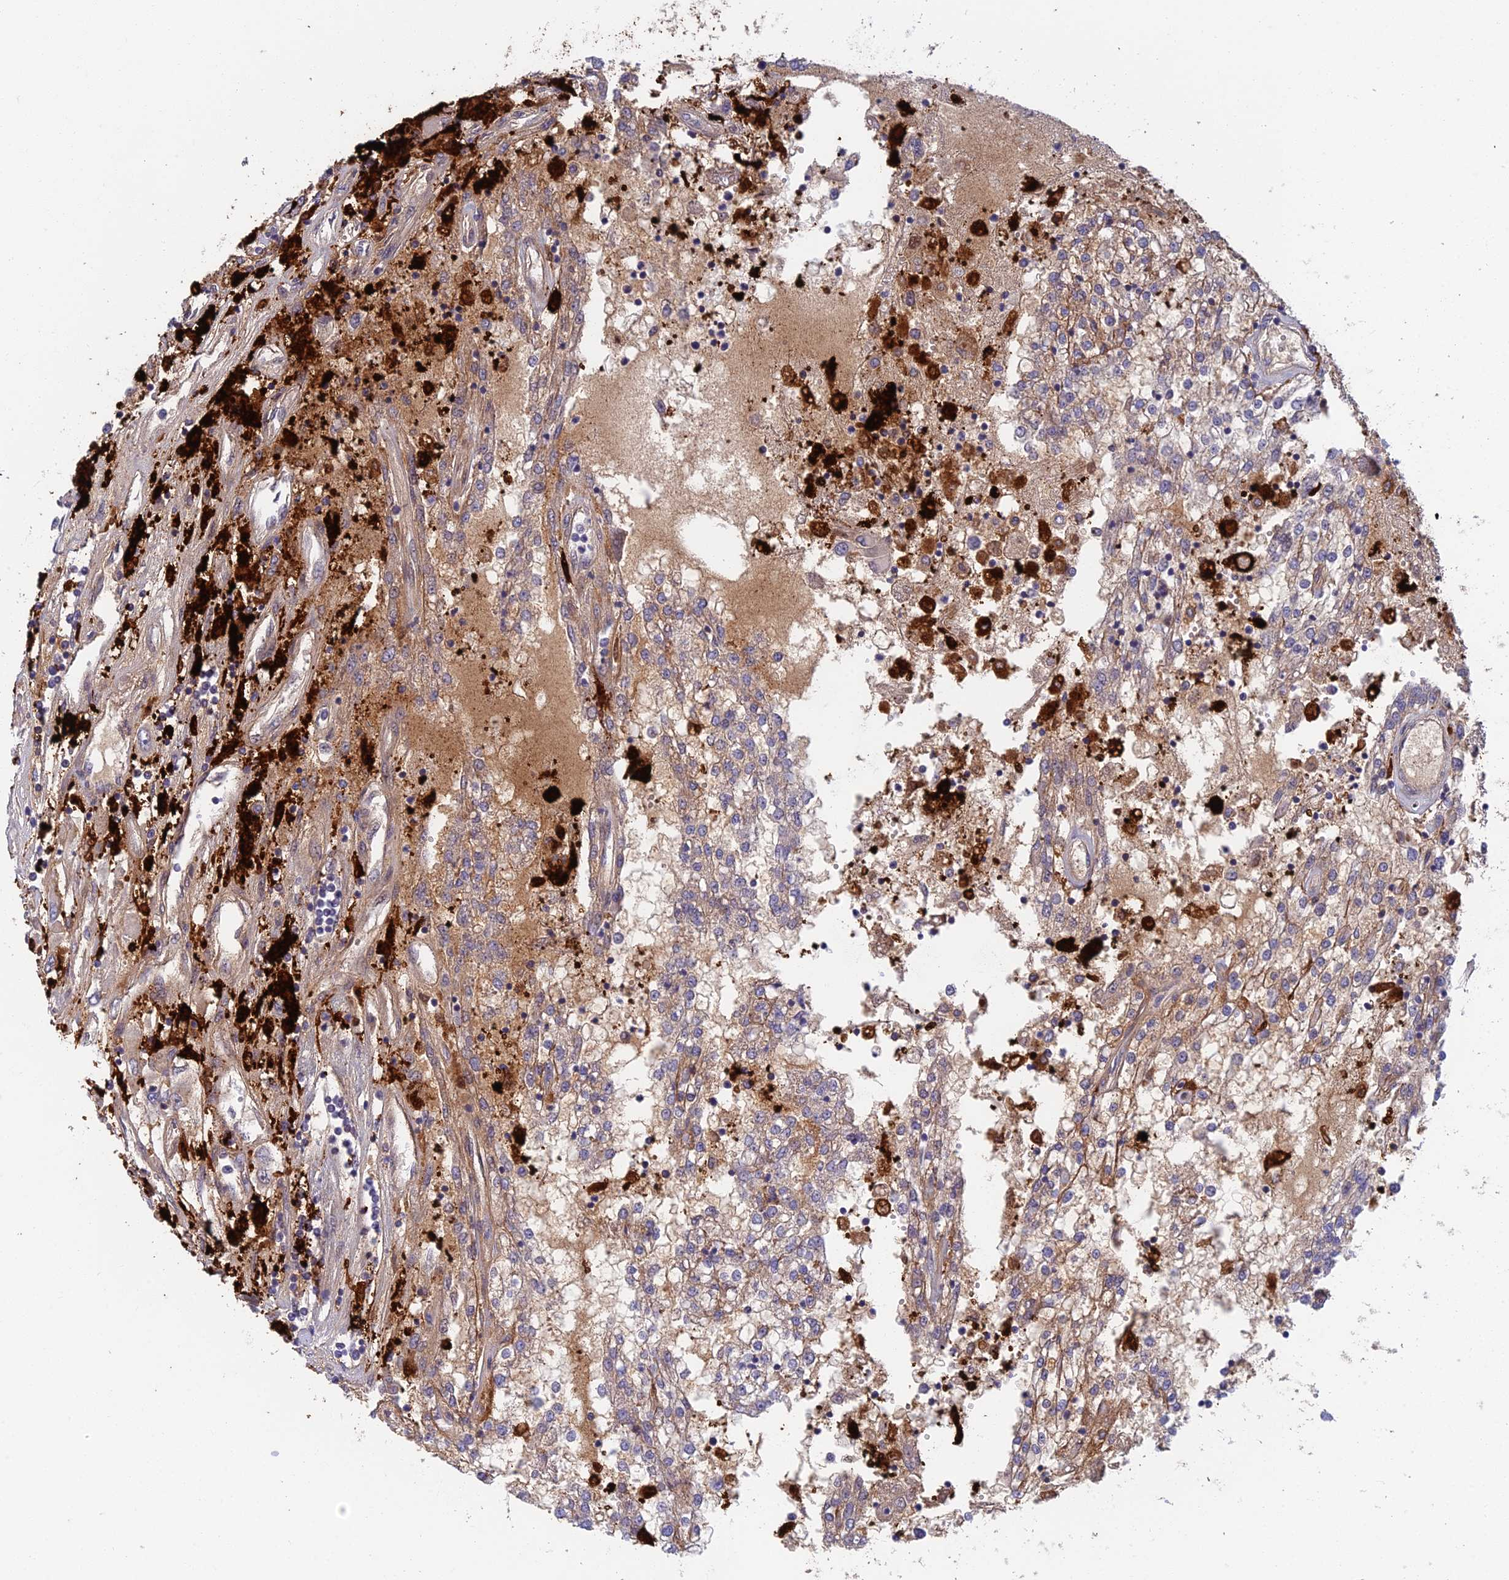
{"staining": {"intensity": "weak", "quantity": "25%-75%", "location": "cytoplasmic/membranous"}, "tissue": "renal cancer", "cell_type": "Tumor cells", "image_type": "cancer", "snomed": [{"axis": "morphology", "description": "Adenocarcinoma, NOS"}, {"axis": "topography", "description": "Kidney"}], "caption": "Immunohistochemistry (IHC) histopathology image of neoplastic tissue: renal cancer stained using immunohistochemistry (IHC) displays low levels of weak protein expression localized specifically in the cytoplasmic/membranous of tumor cells, appearing as a cytoplasmic/membranous brown color.", "gene": "NSMCE1", "patient": {"sex": "female", "age": 52}}